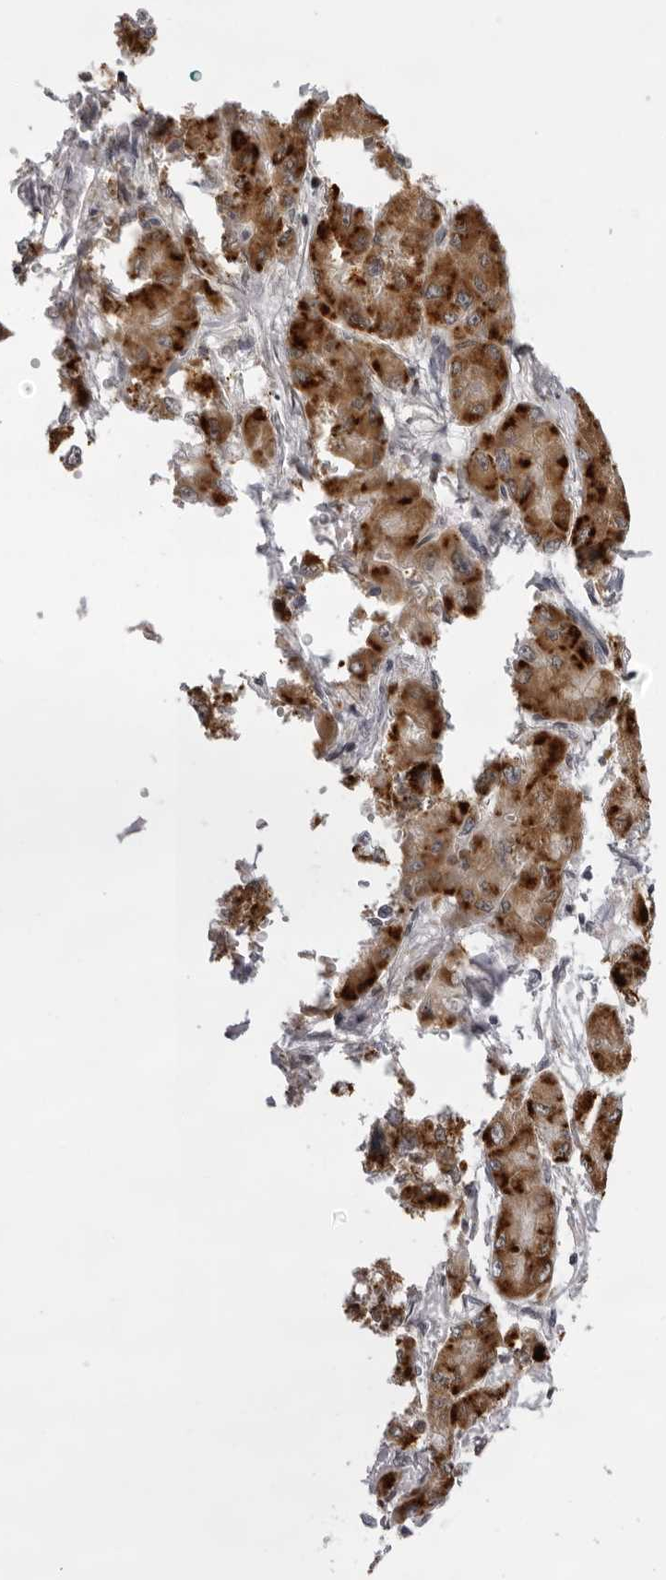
{"staining": {"intensity": "strong", "quantity": ">75%", "location": "cytoplasmic/membranous"}, "tissue": "liver cancer", "cell_type": "Tumor cells", "image_type": "cancer", "snomed": [{"axis": "morphology", "description": "Carcinoma, Hepatocellular, NOS"}, {"axis": "topography", "description": "Liver"}], "caption": "This micrograph demonstrates immunohistochemistry (IHC) staining of liver cancer, with high strong cytoplasmic/membranous expression in about >75% of tumor cells.", "gene": "ACP6", "patient": {"sex": "male", "age": 80}}